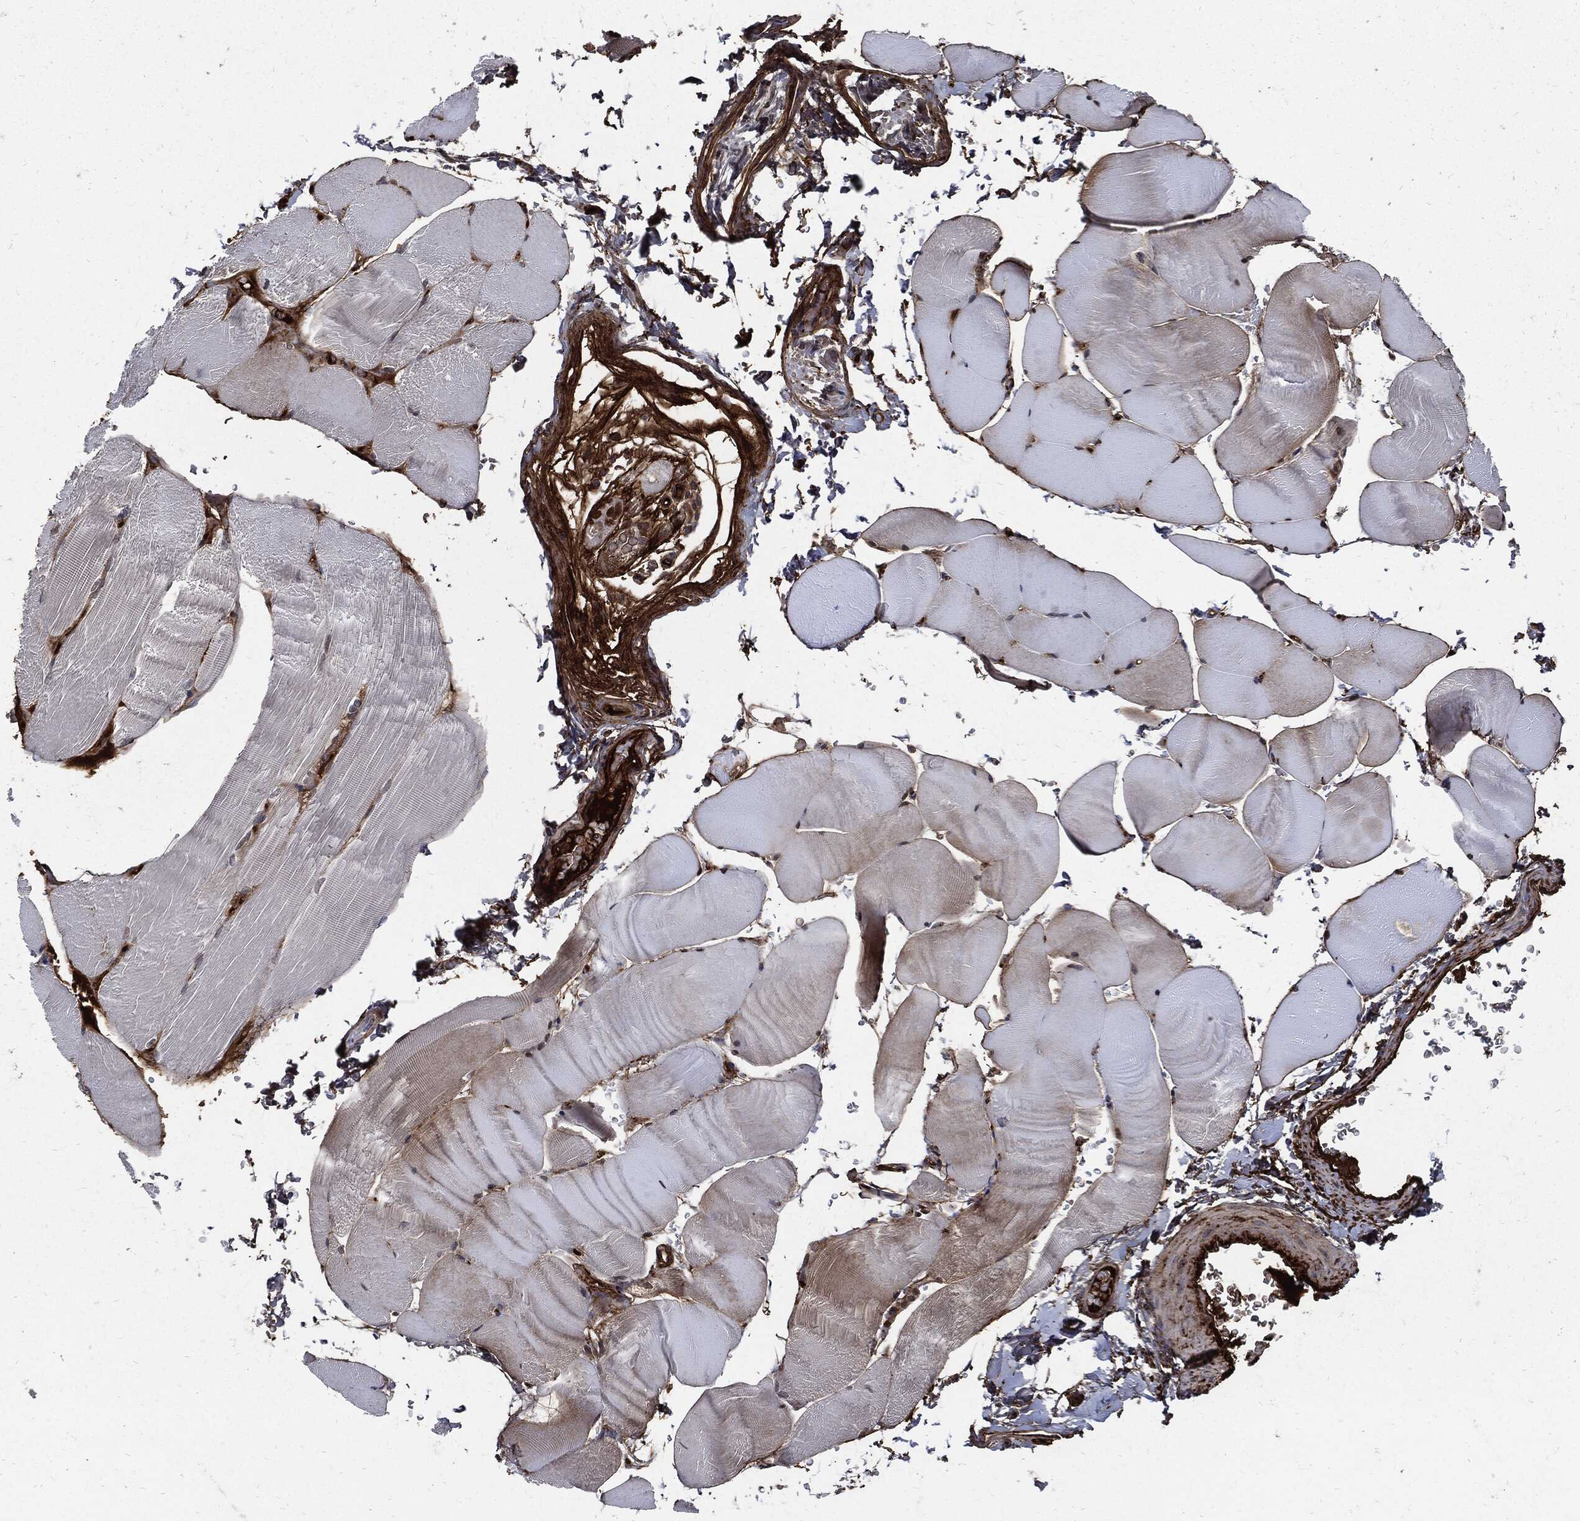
{"staining": {"intensity": "moderate", "quantity": "<25%", "location": "cytoplasmic/membranous"}, "tissue": "skeletal muscle", "cell_type": "Myocytes", "image_type": "normal", "snomed": [{"axis": "morphology", "description": "Normal tissue, NOS"}, {"axis": "topography", "description": "Skeletal muscle"}], "caption": "This micrograph demonstrates immunohistochemistry staining of unremarkable human skeletal muscle, with low moderate cytoplasmic/membranous expression in approximately <25% of myocytes.", "gene": "CLU", "patient": {"sex": "female", "age": 37}}